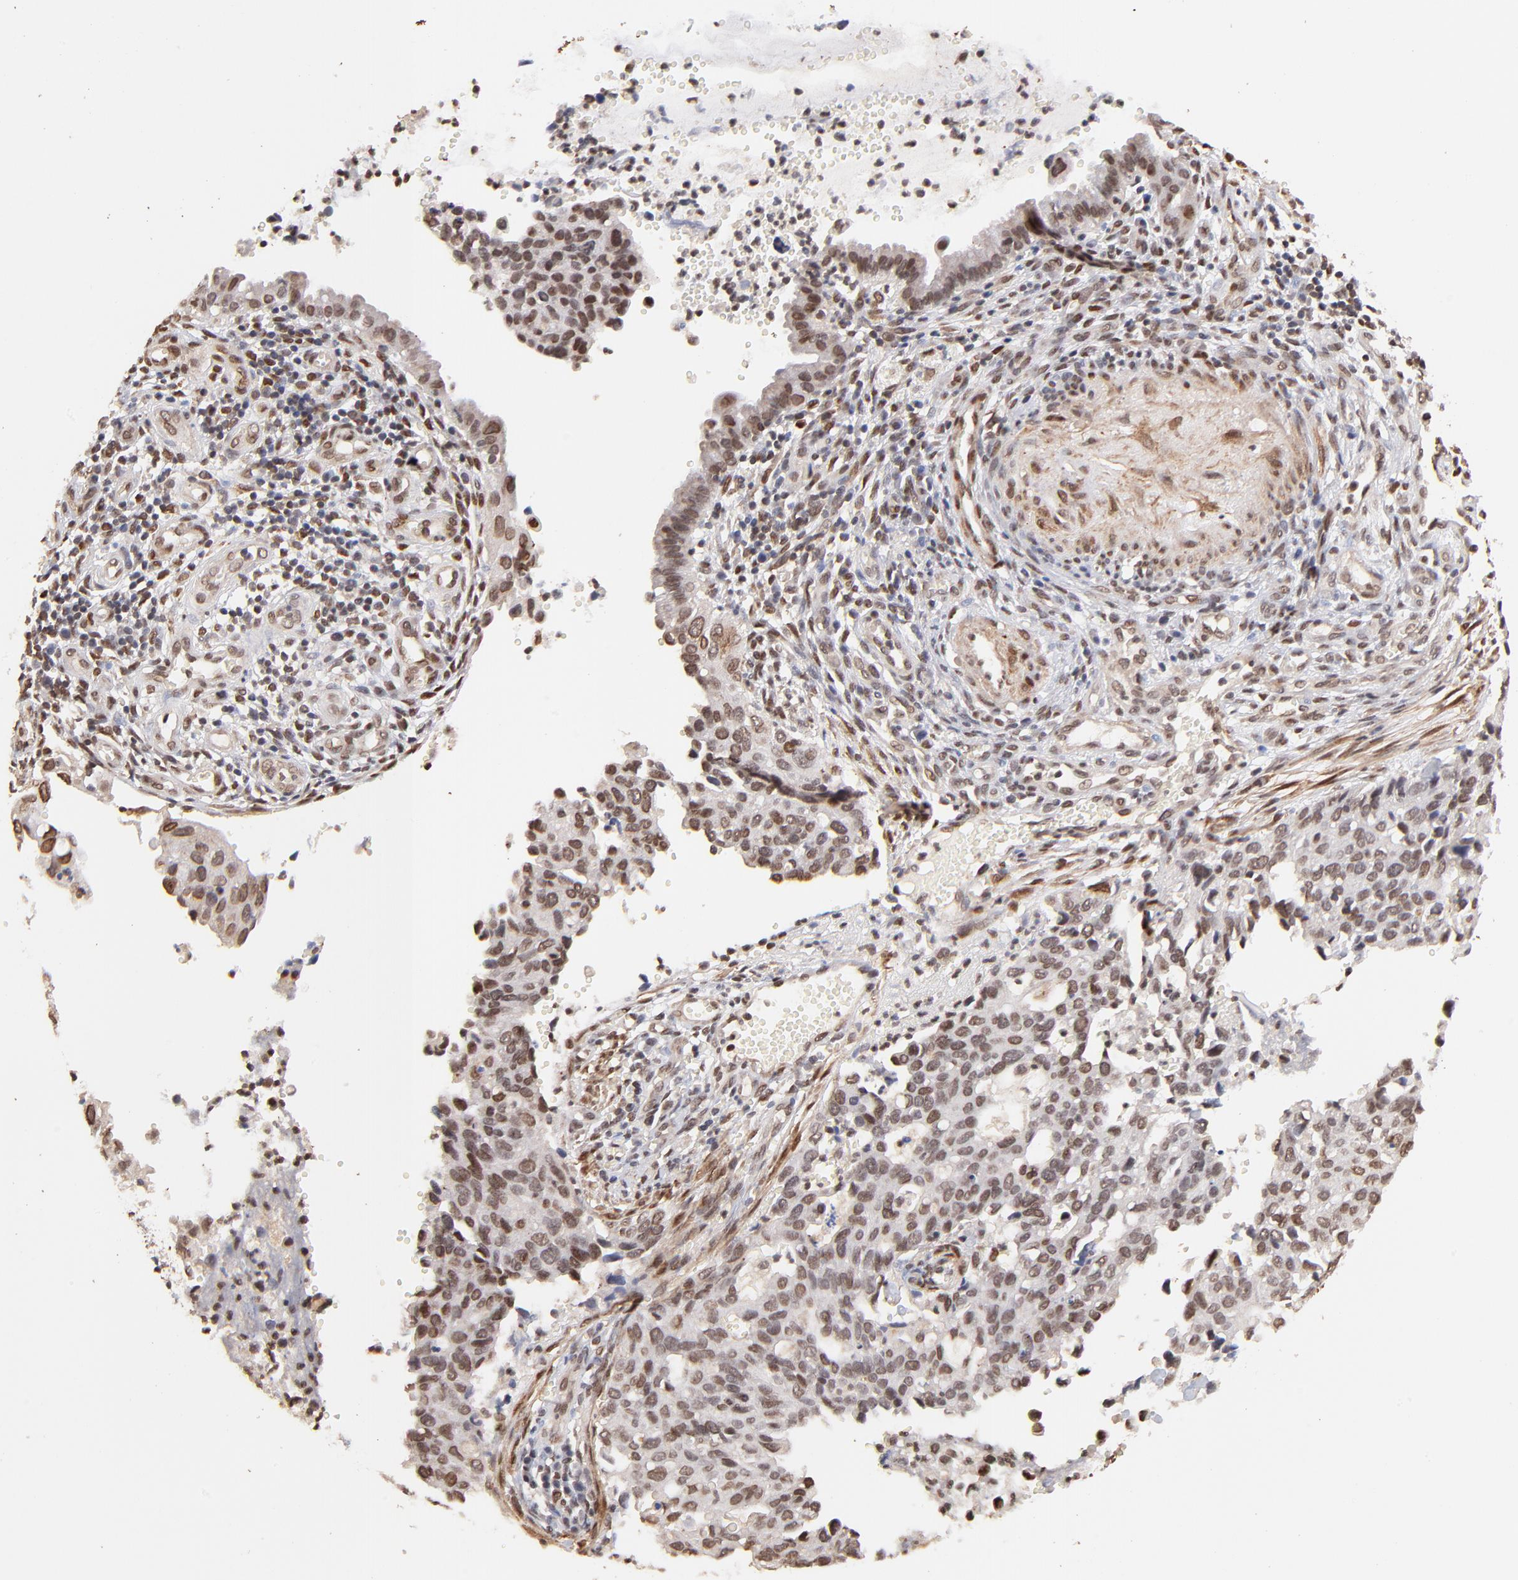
{"staining": {"intensity": "weak", "quantity": ">75%", "location": "nuclear"}, "tissue": "cervical cancer", "cell_type": "Tumor cells", "image_type": "cancer", "snomed": [{"axis": "morphology", "description": "Normal tissue, NOS"}, {"axis": "morphology", "description": "Squamous cell carcinoma, NOS"}, {"axis": "topography", "description": "Cervix"}], "caption": "Brown immunohistochemical staining in human cervical cancer shows weak nuclear expression in approximately >75% of tumor cells.", "gene": "ZFP92", "patient": {"sex": "female", "age": 45}}